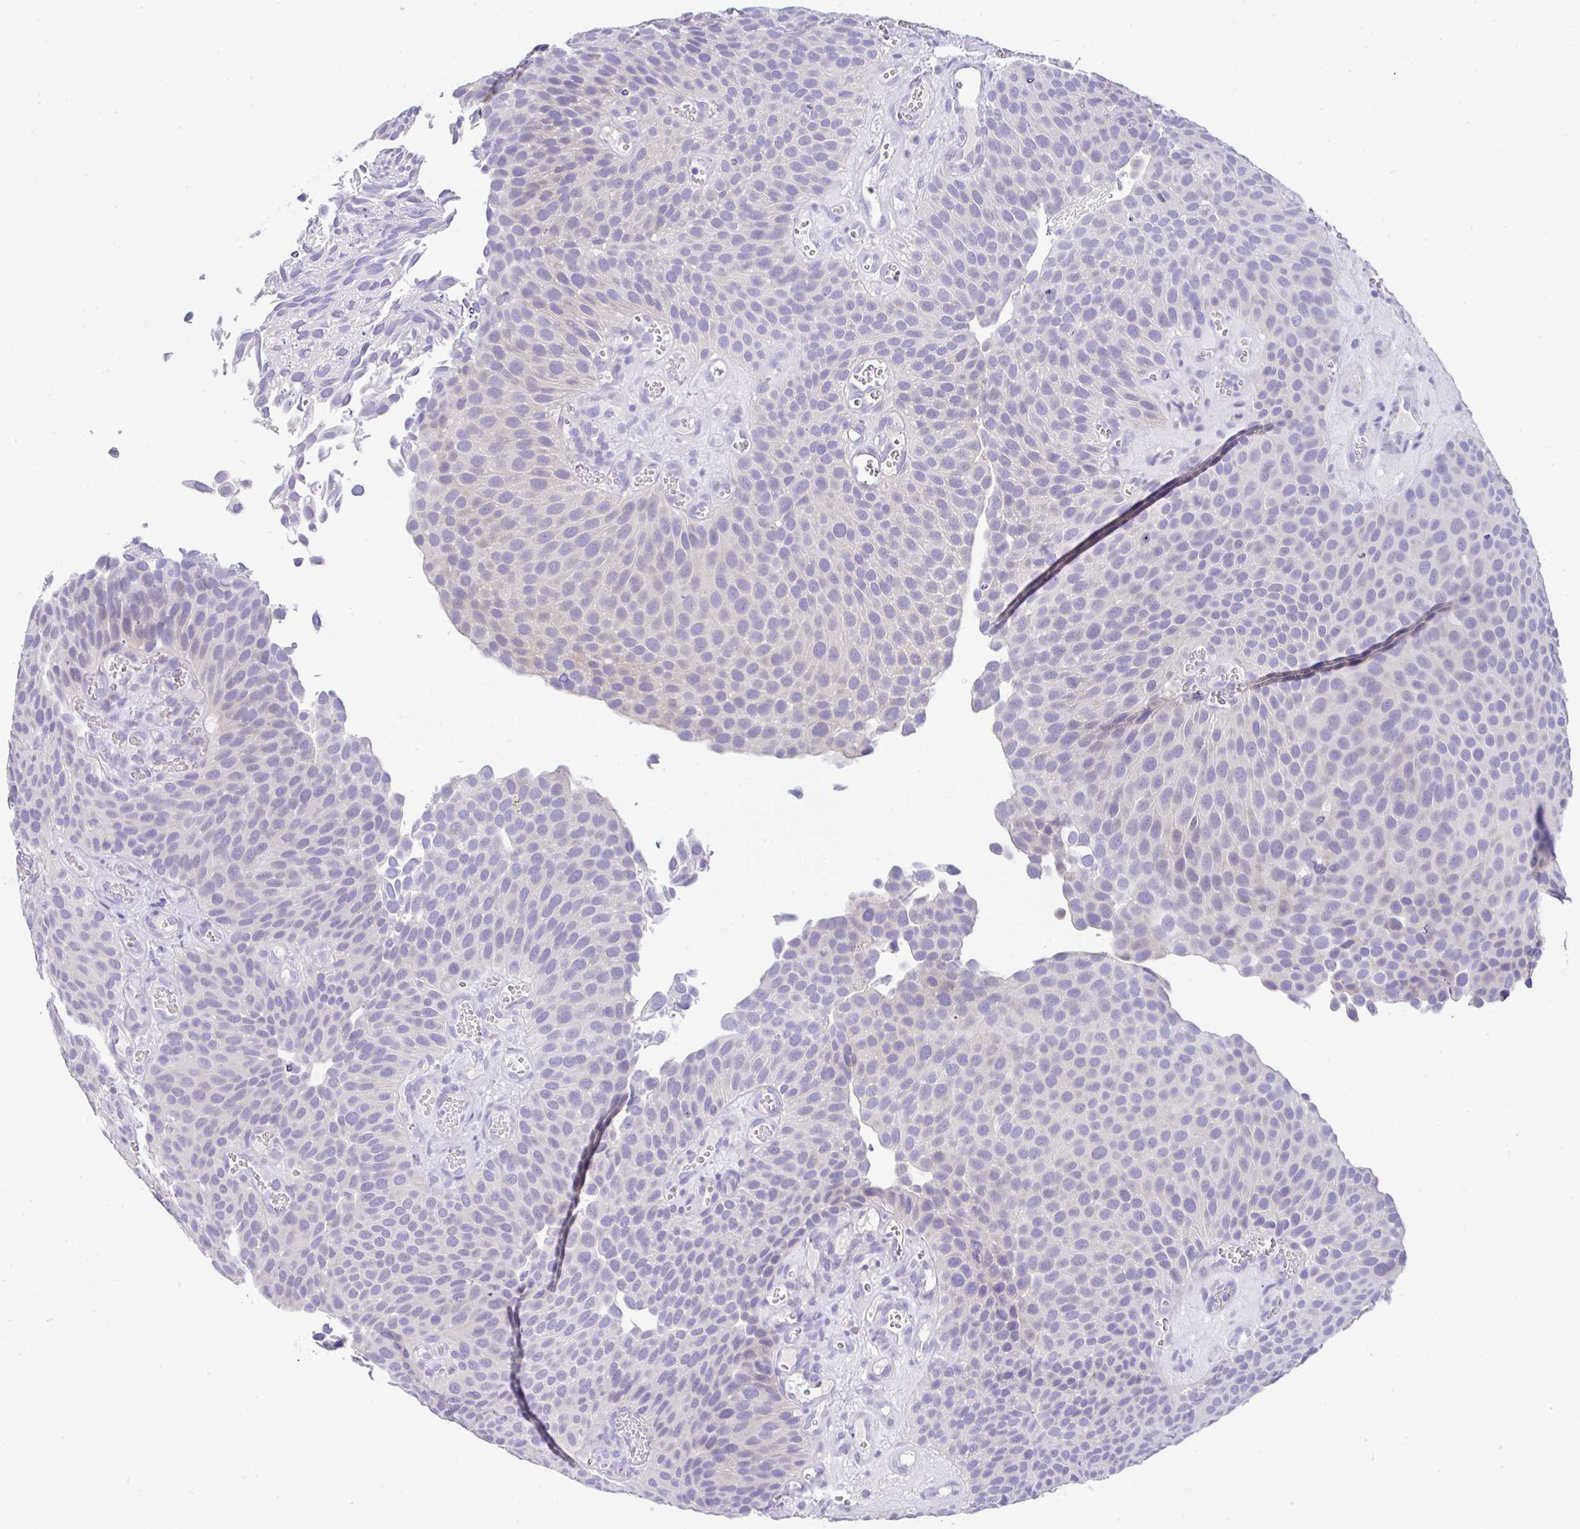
{"staining": {"intensity": "negative", "quantity": "none", "location": "none"}, "tissue": "urothelial cancer", "cell_type": "Tumor cells", "image_type": "cancer", "snomed": [{"axis": "morphology", "description": "Urothelial carcinoma, Low grade"}, {"axis": "topography", "description": "Urinary bladder"}], "caption": "The micrograph shows no significant staining in tumor cells of low-grade urothelial carcinoma. (DAB (3,3'-diaminobenzidine) immunohistochemistry (IHC), high magnification).", "gene": "SERPINE3", "patient": {"sex": "male", "age": 89}}